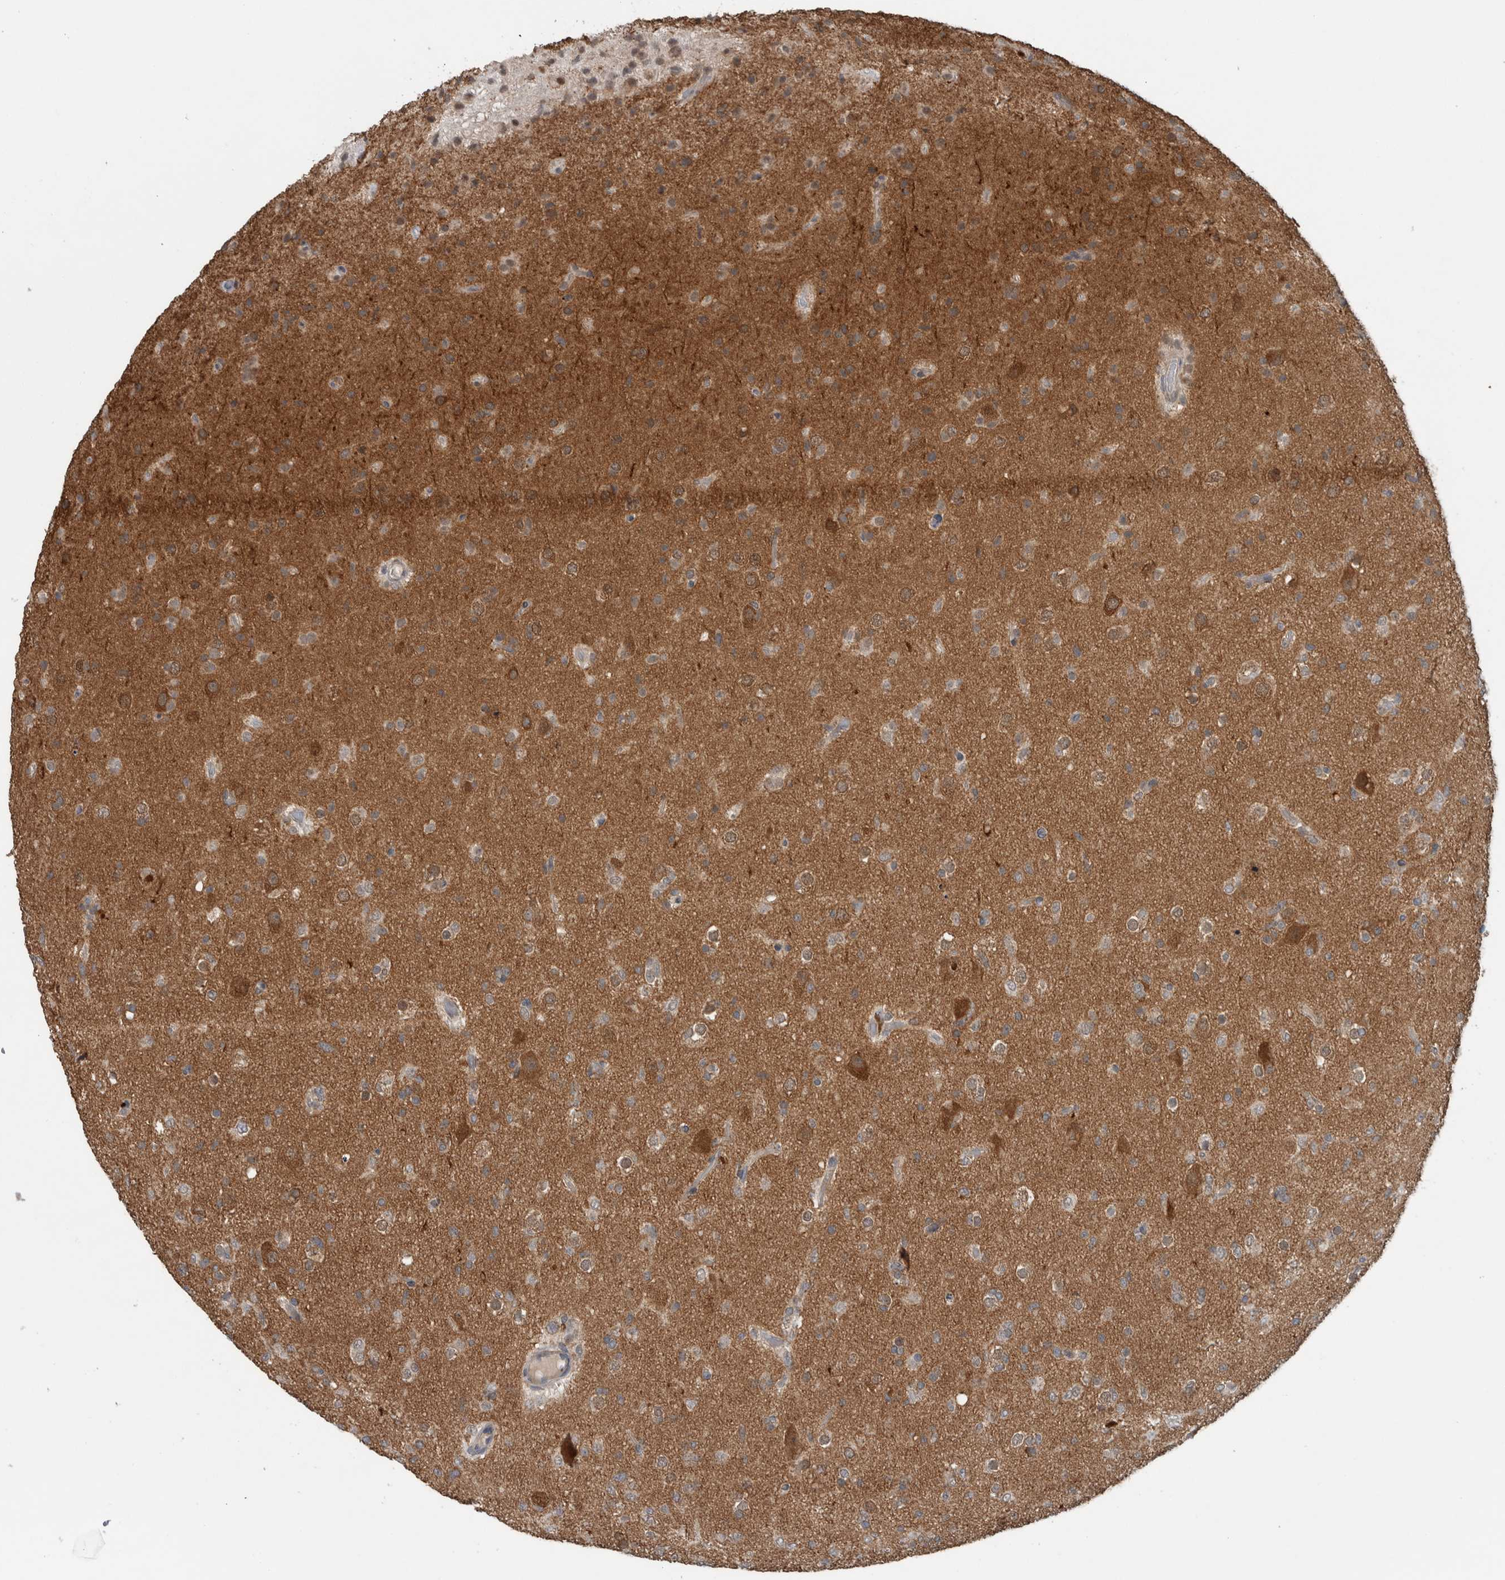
{"staining": {"intensity": "moderate", "quantity": ">75%", "location": "cytoplasmic/membranous"}, "tissue": "glioma", "cell_type": "Tumor cells", "image_type": "cancer", "snomed": [{"axis": "morphology", "description": "Glioma, malignant, Low grade"}, {"axis": "topography", "description": "Brain"}], "caption": "IHC (DAB (3,3'-diaminobenzidine)) staining of human glioma reveals moderate cytoplasmic/membranous protein expression in about >75% of tumor cells.", "gene": "GBA2", "patient": {"sex": "male", "age": 65}}